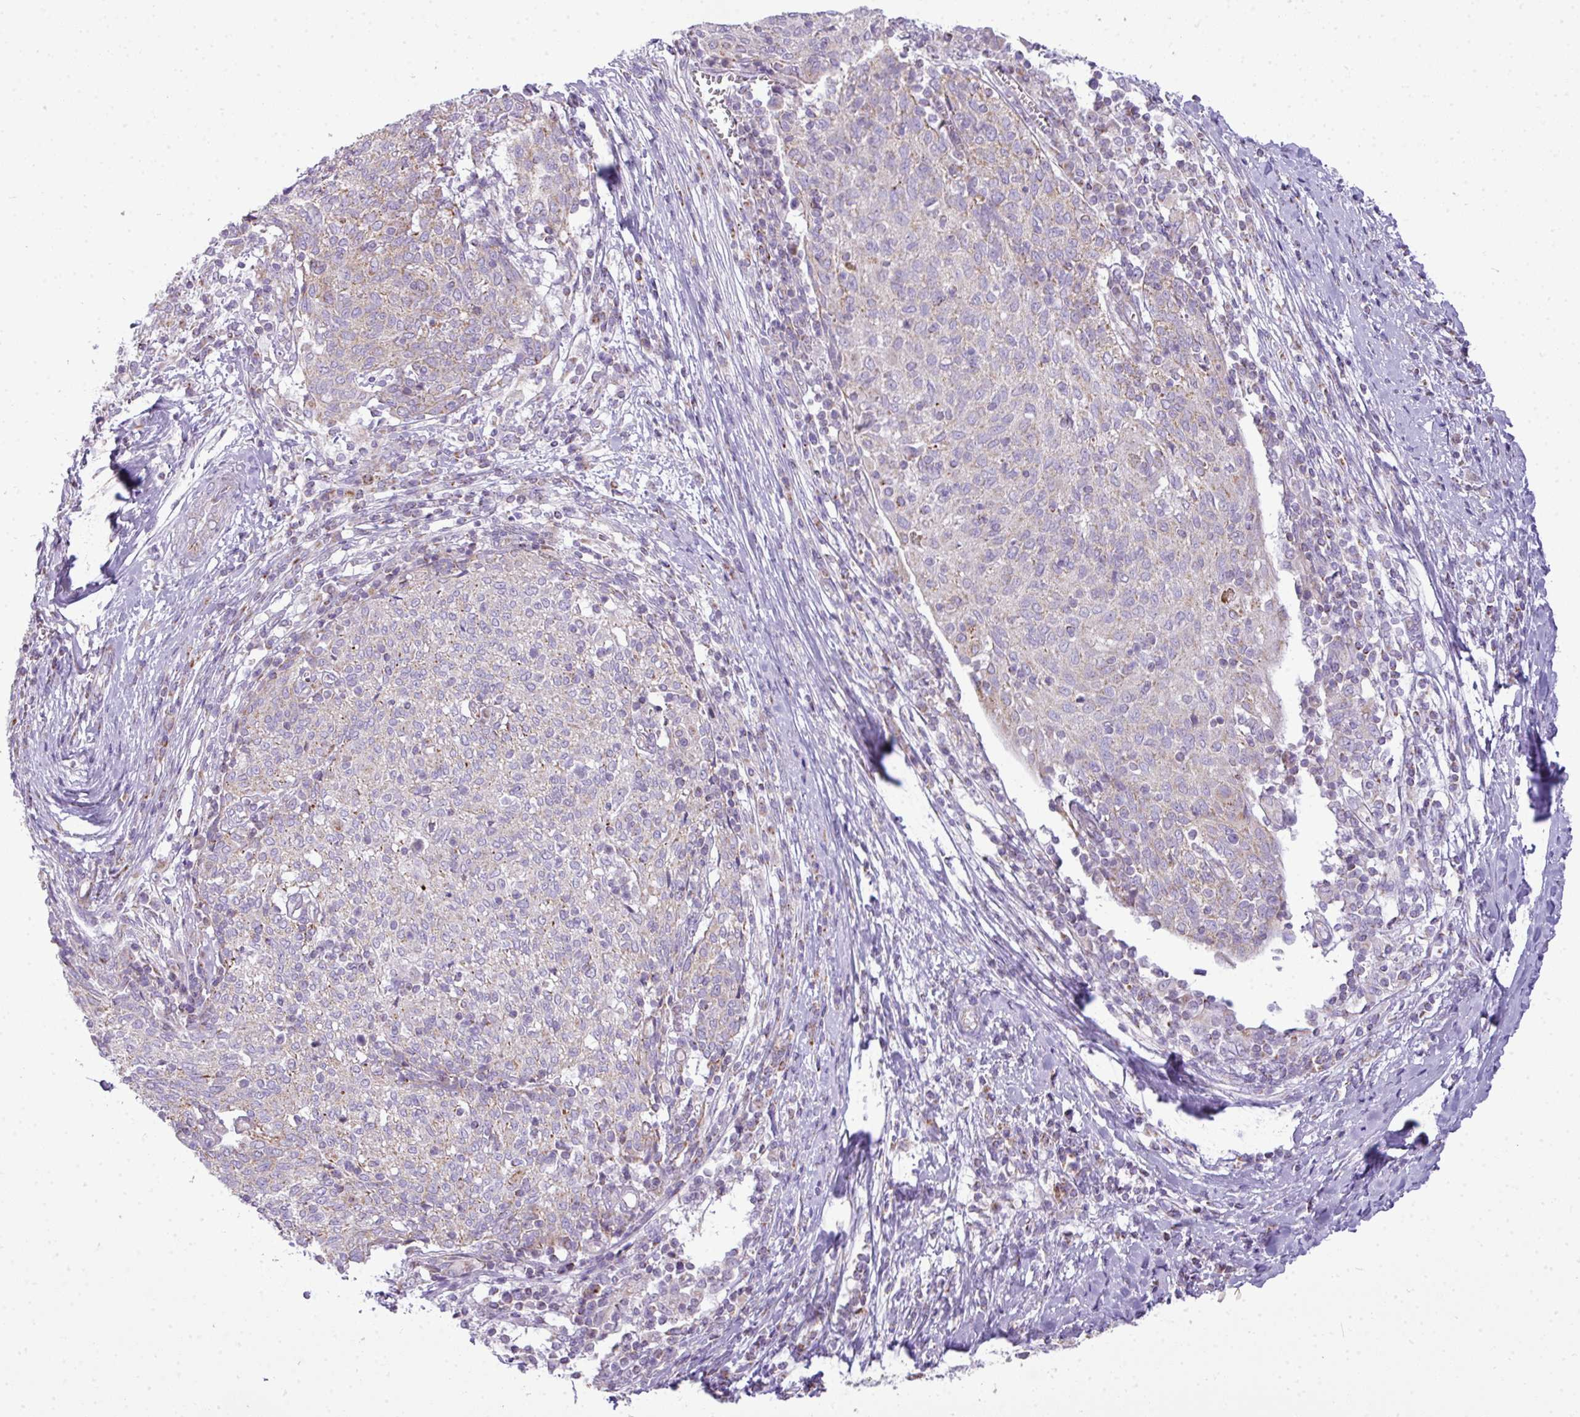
{"staining": {"intensity": "negative", "quantity": "none", "location": "none"}, "tissue": "cervical cancer", "cell_type": "Tumor cells", "image_type": "cancer", "snomed": [{"axis": "morphology", "description": "Squamous cell carcinoma, NOS"}, {"axis": "topography", "description": "Cervix"}], "caption": "Cervical cancer was stained to show a protein in brown. There is no significant positivity in tumor cells.", "gene": "ZNF81", "patient": {"sex": "female", "age": 52}}